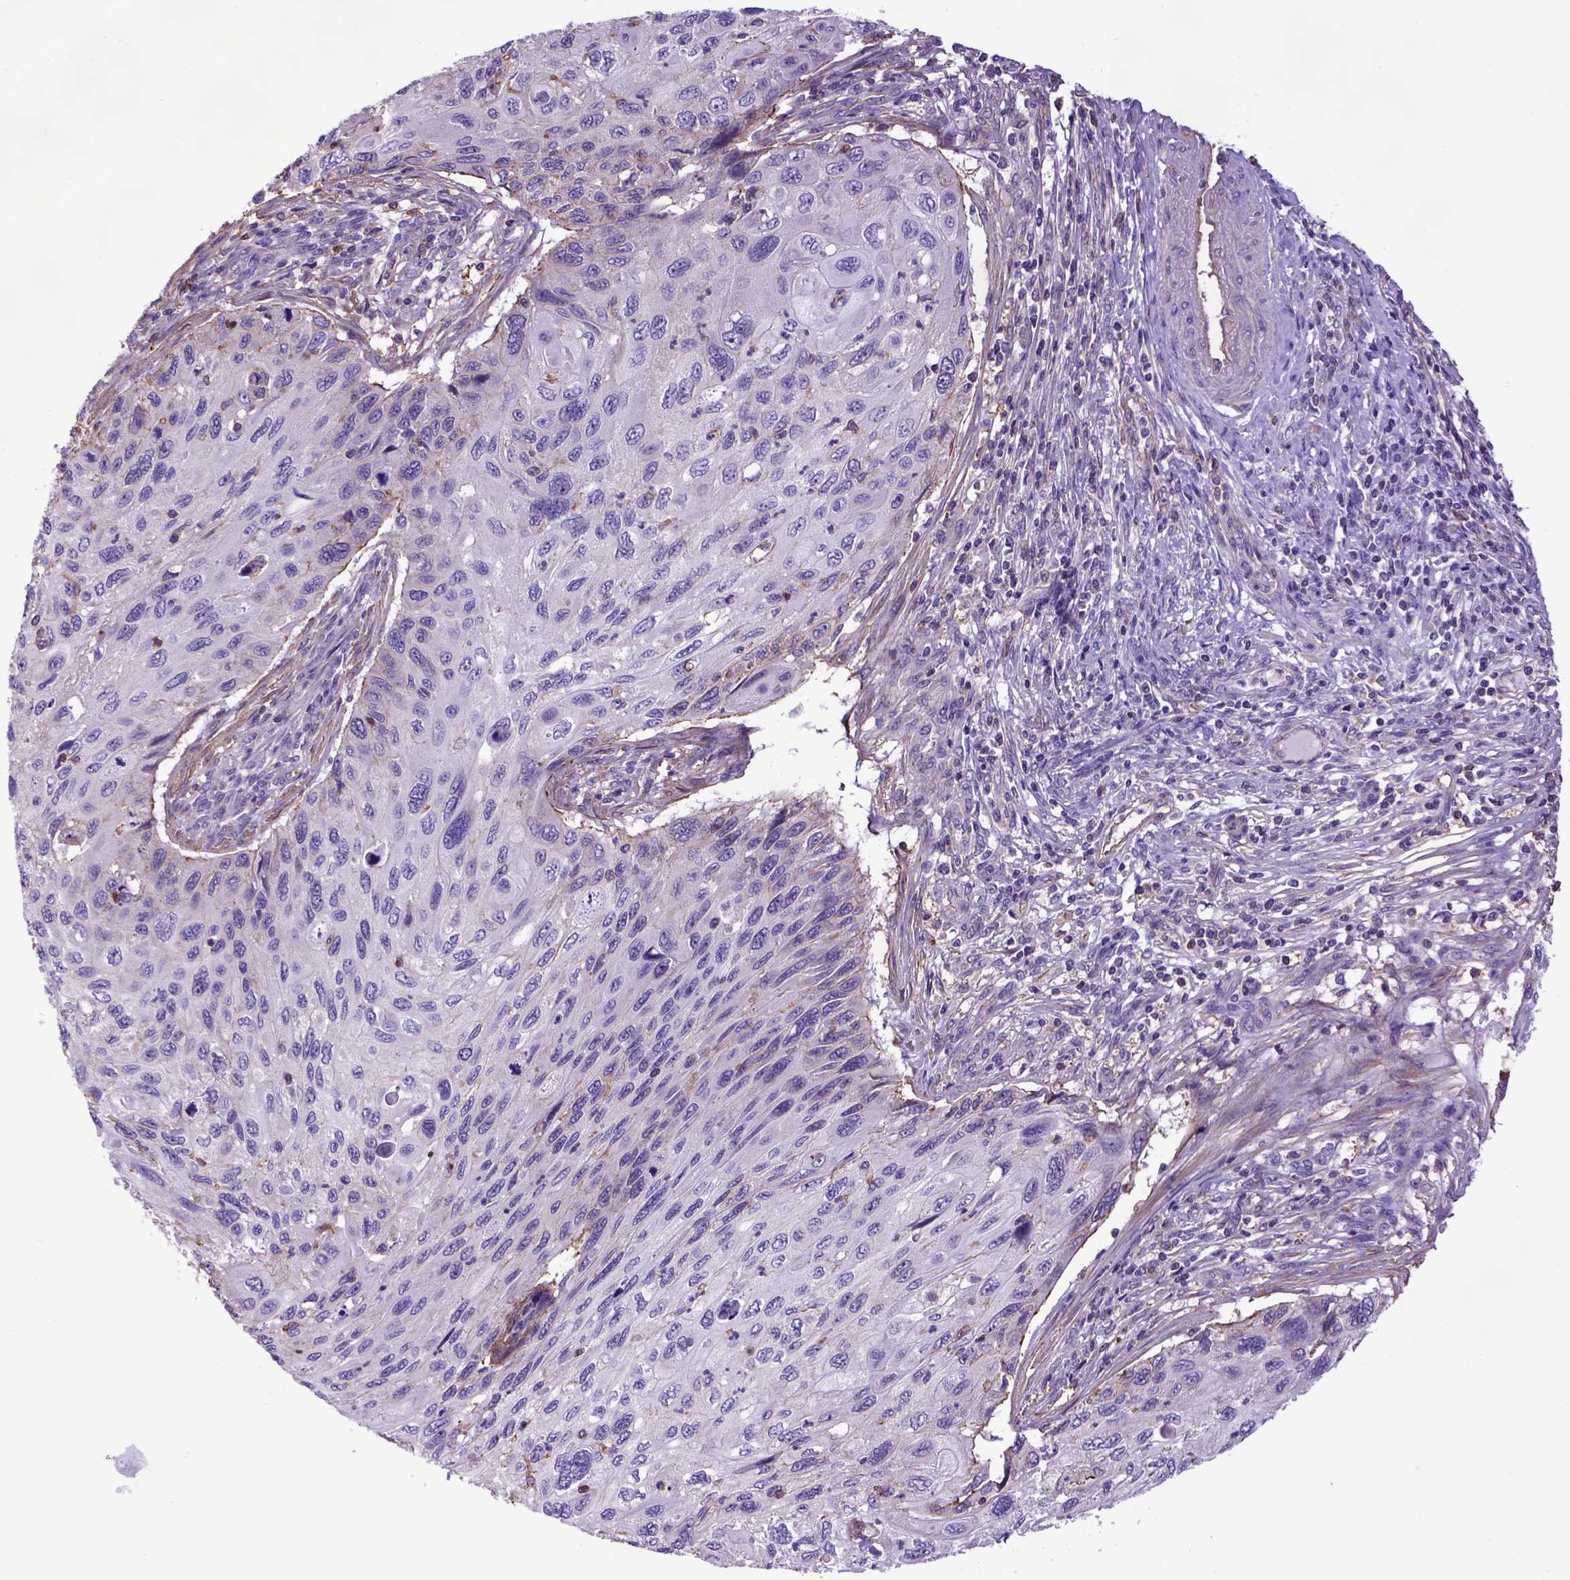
{"staining": {"intensity": "negative", "quantity": "none", "location": "none"}, "tissue": "cervical cancer", "cell_type": "Tumor cells", "image_type": "cancer", "snomed": [{"axis": "morphology", "description": "Squamous cell carcinoma, NOS"}, {"axis": "topography", "description": "Cervix"}], "caption": "Tumor cells show no significant protein staining in cervical cancer.", "gene": "ASAH2", "patient": {"sex": "female", "age": 70}}